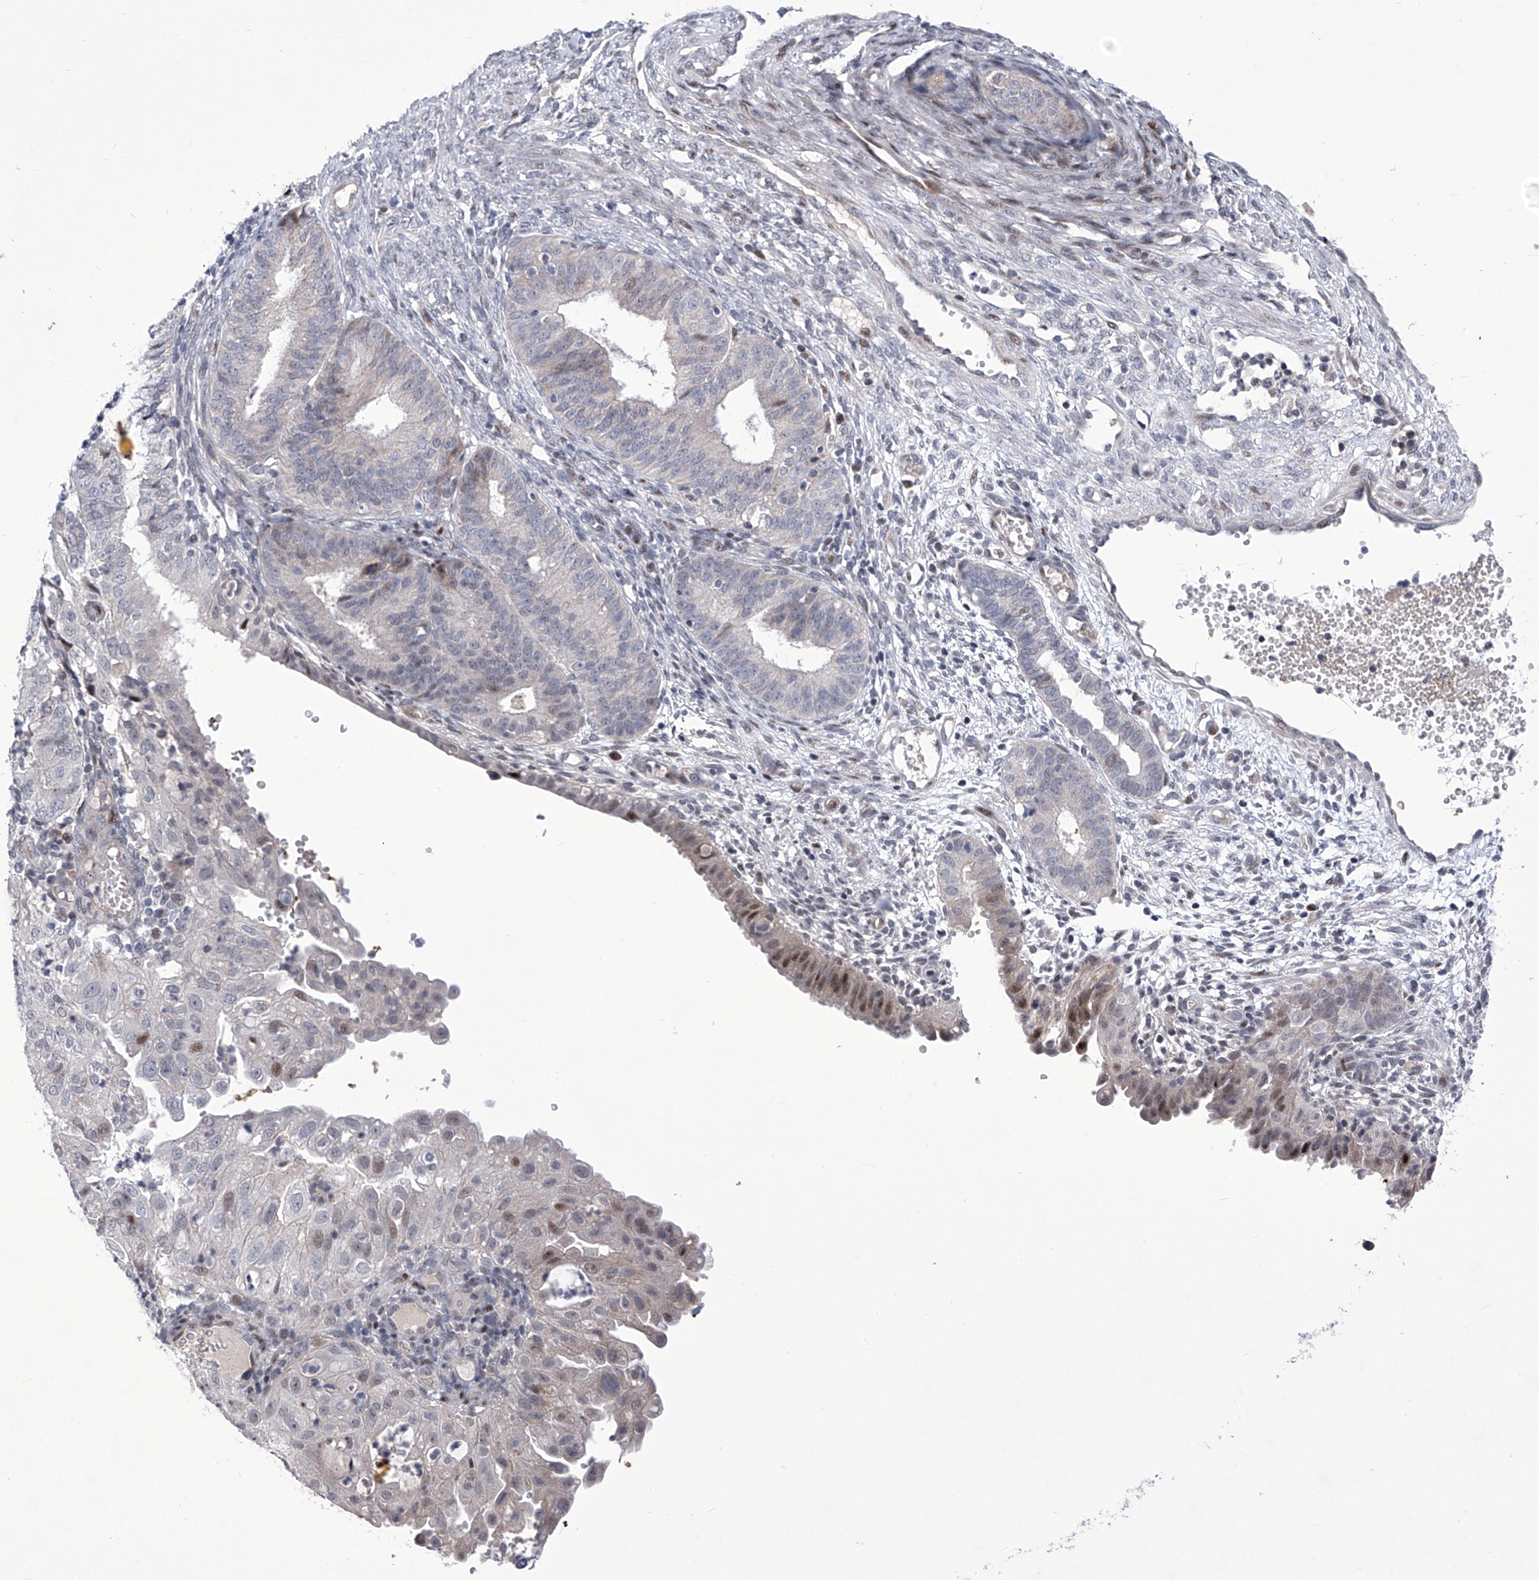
{"staining": {"intensity": "moderate", "quantity": "<25%", "location": "nuclear"}, "tissue": "endometrial cancer", "cell_type": "Tumor cells", "image_type": "cancer", "snomed": [{"axis": "morphology", "description": "Adenocarcinoma, NOS"}, {"axis": "topography", "description": "Endometrium"}], "caption": "Immunohistochemistry histopathology image of human adenocarcinoma (endometrial) stained for a protein (brown), which shows low levels of moderate nuclear staining in about <25% of tumor cells.", "gene": "NUFIP1", "patient": {"sex": "female", "age": 51}}